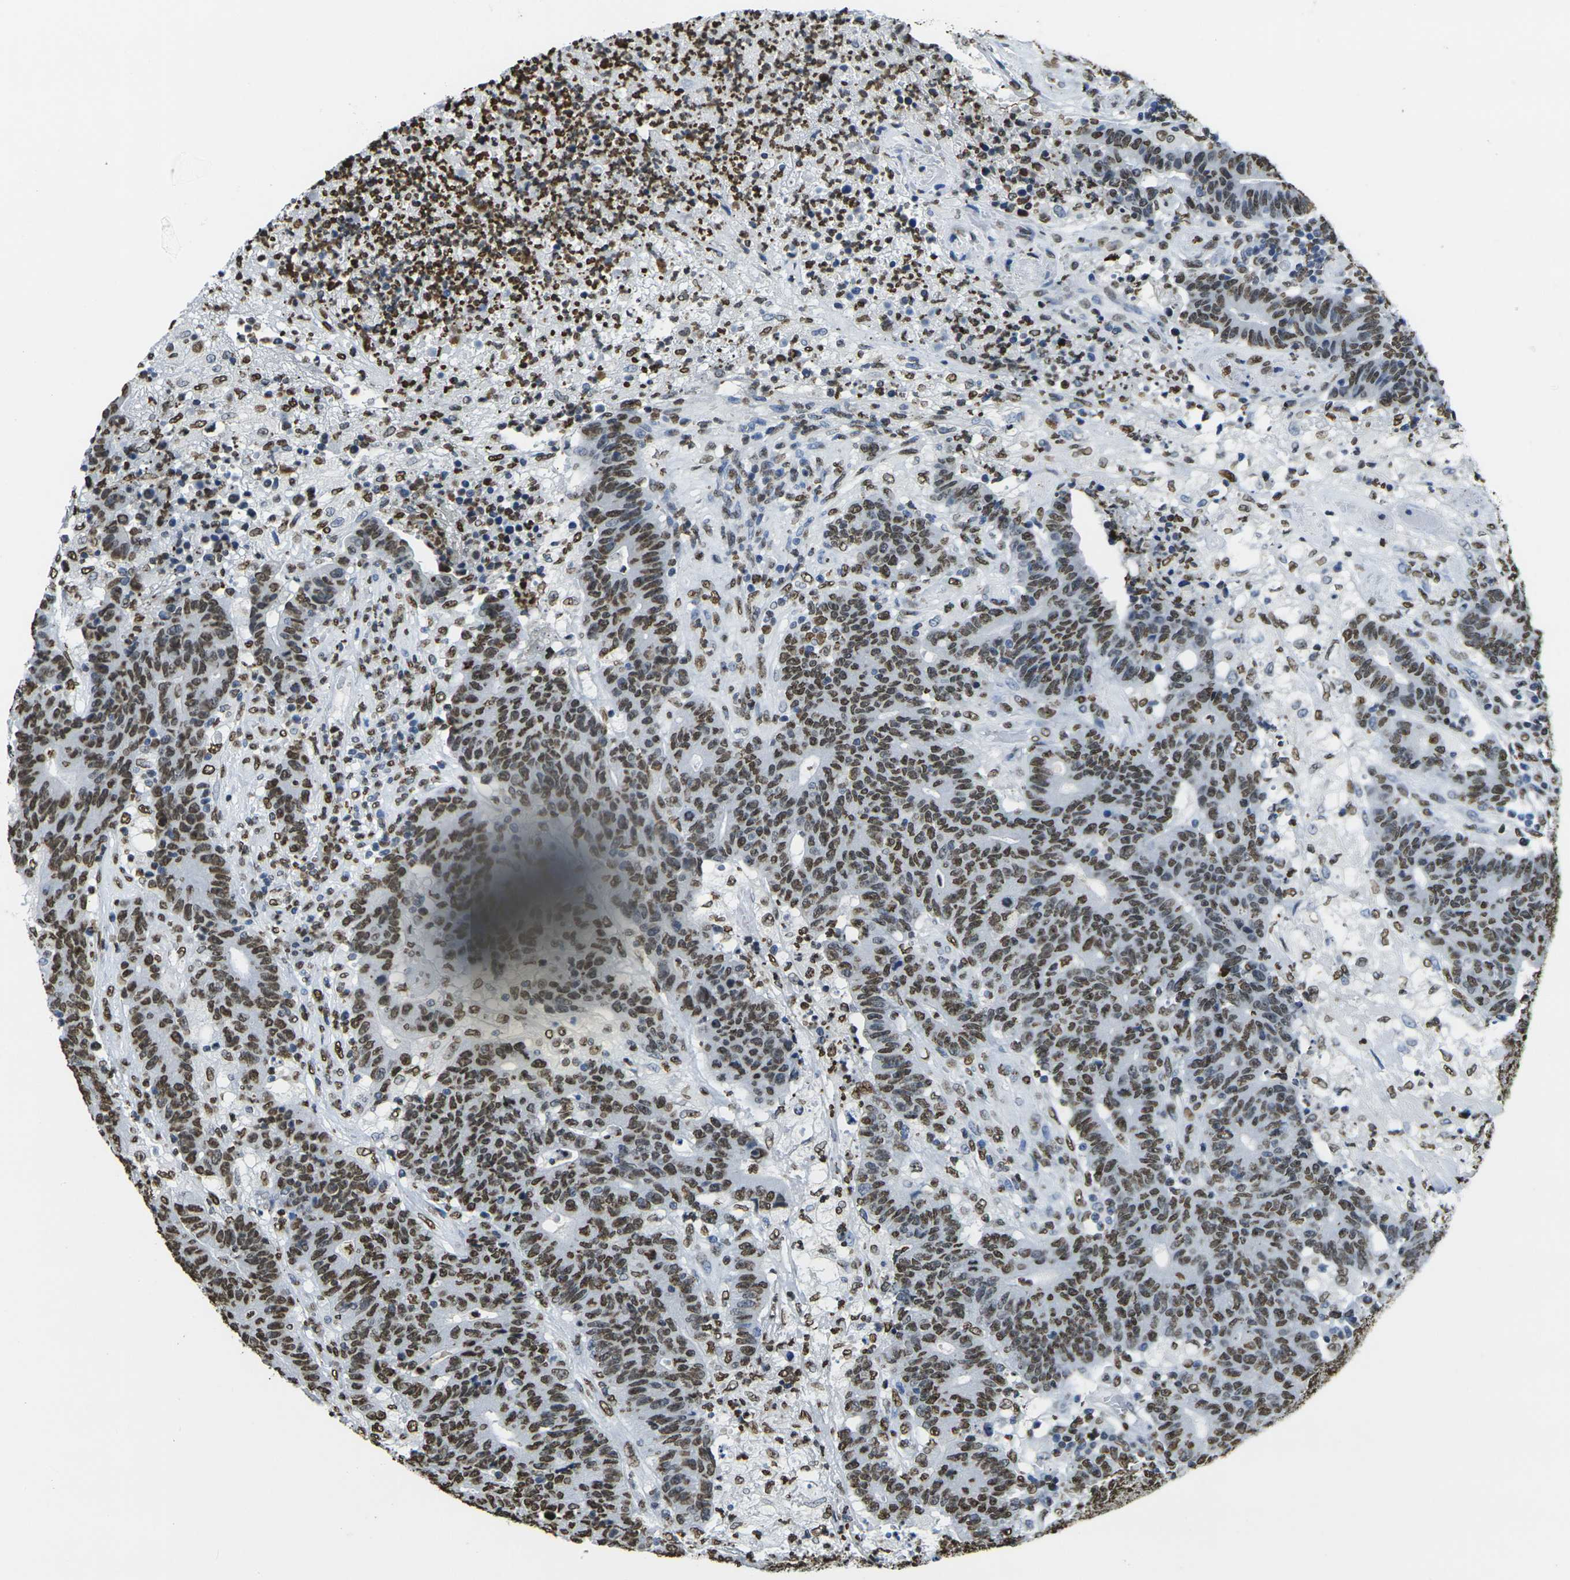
{"staining": {"intensity": "strong", "quantity": ">75%", "location": "nuclear"}, "tissue": "colorectal cancer", "cell_type": "Tumor cells", "image_type": "cancer", "snomed": [{"axis": "morphology", "description": "Normal tissue, NOS"}, {"axis": "morphology", "description": "Adenocarcinoma, NOS"}, {"axis": "topography", "description": "Colon"}], "caption": "Immunohistochemistry (IHC) micrograph of neoplastic tissue: colorectal cancer stained using IHC exhibits high levels of strong protein expression localized specifically in the nuclear of tumor cells, appearing as a nuclear brown color.", "gene": "DRAXIN", "patient": {"sex": "female", "age": 75}}